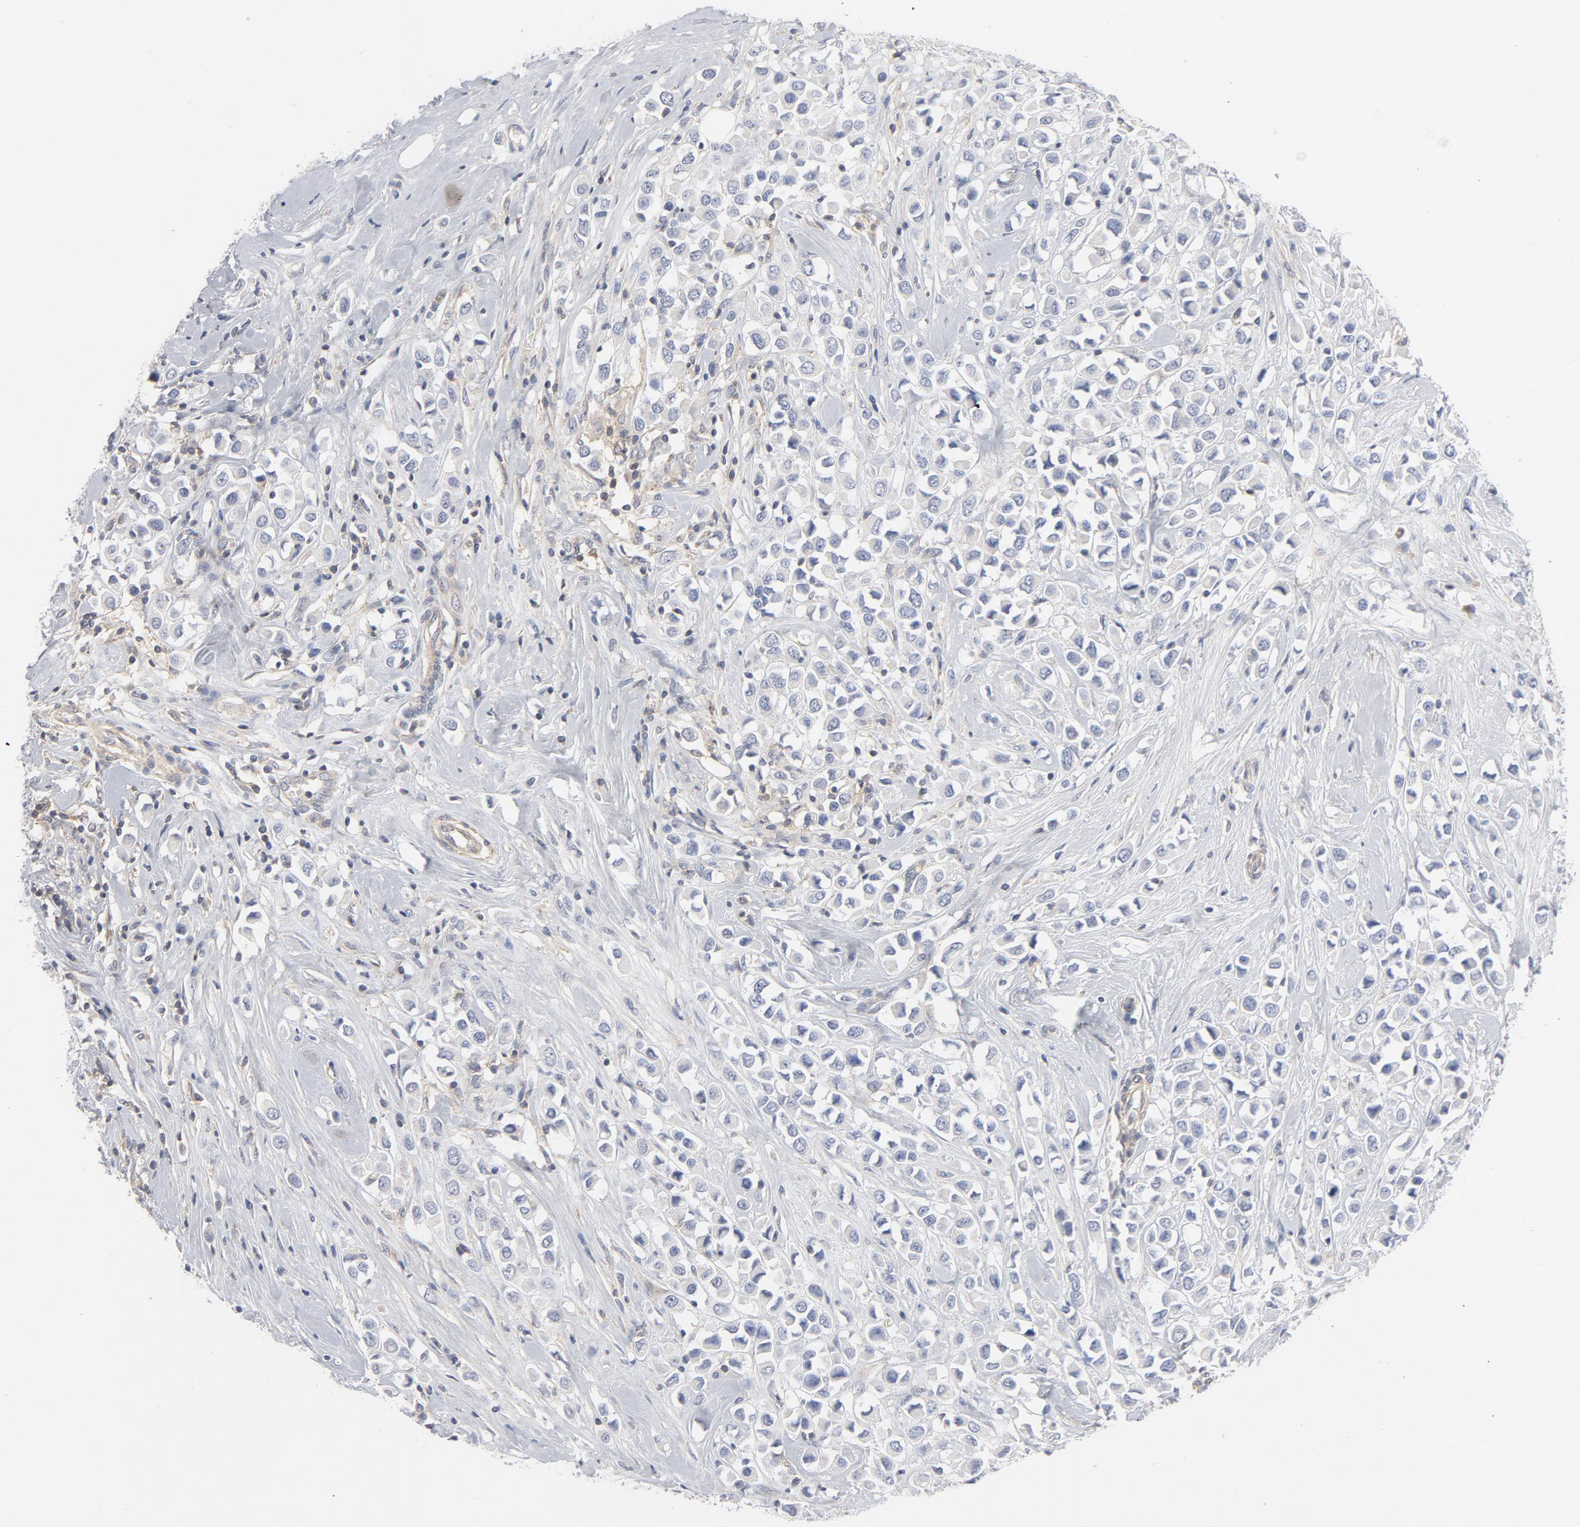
{"staining": {"intensity": "negative", "quantity": "none", "location": "none"}, "tissue": "breast cancer", "cell_type": "Tumor cells", "image_type": "cancer", "snomed": [{"axis": "morphology", "description": "Duct carcinoma"}, {"axis": "topography", "description": "Breast"}], "caption": "The immunohistochemistry (IHC) photomicrograph has no significant positivity in tumor cells of invasive ductal carcinoma (breast) tissue. (DAB immunohistochemistry (IHC) visualized using brightfield microscopy, high magnification).", "gene": "ROCK1", "patient": {"sex": "female", "age": 61}}